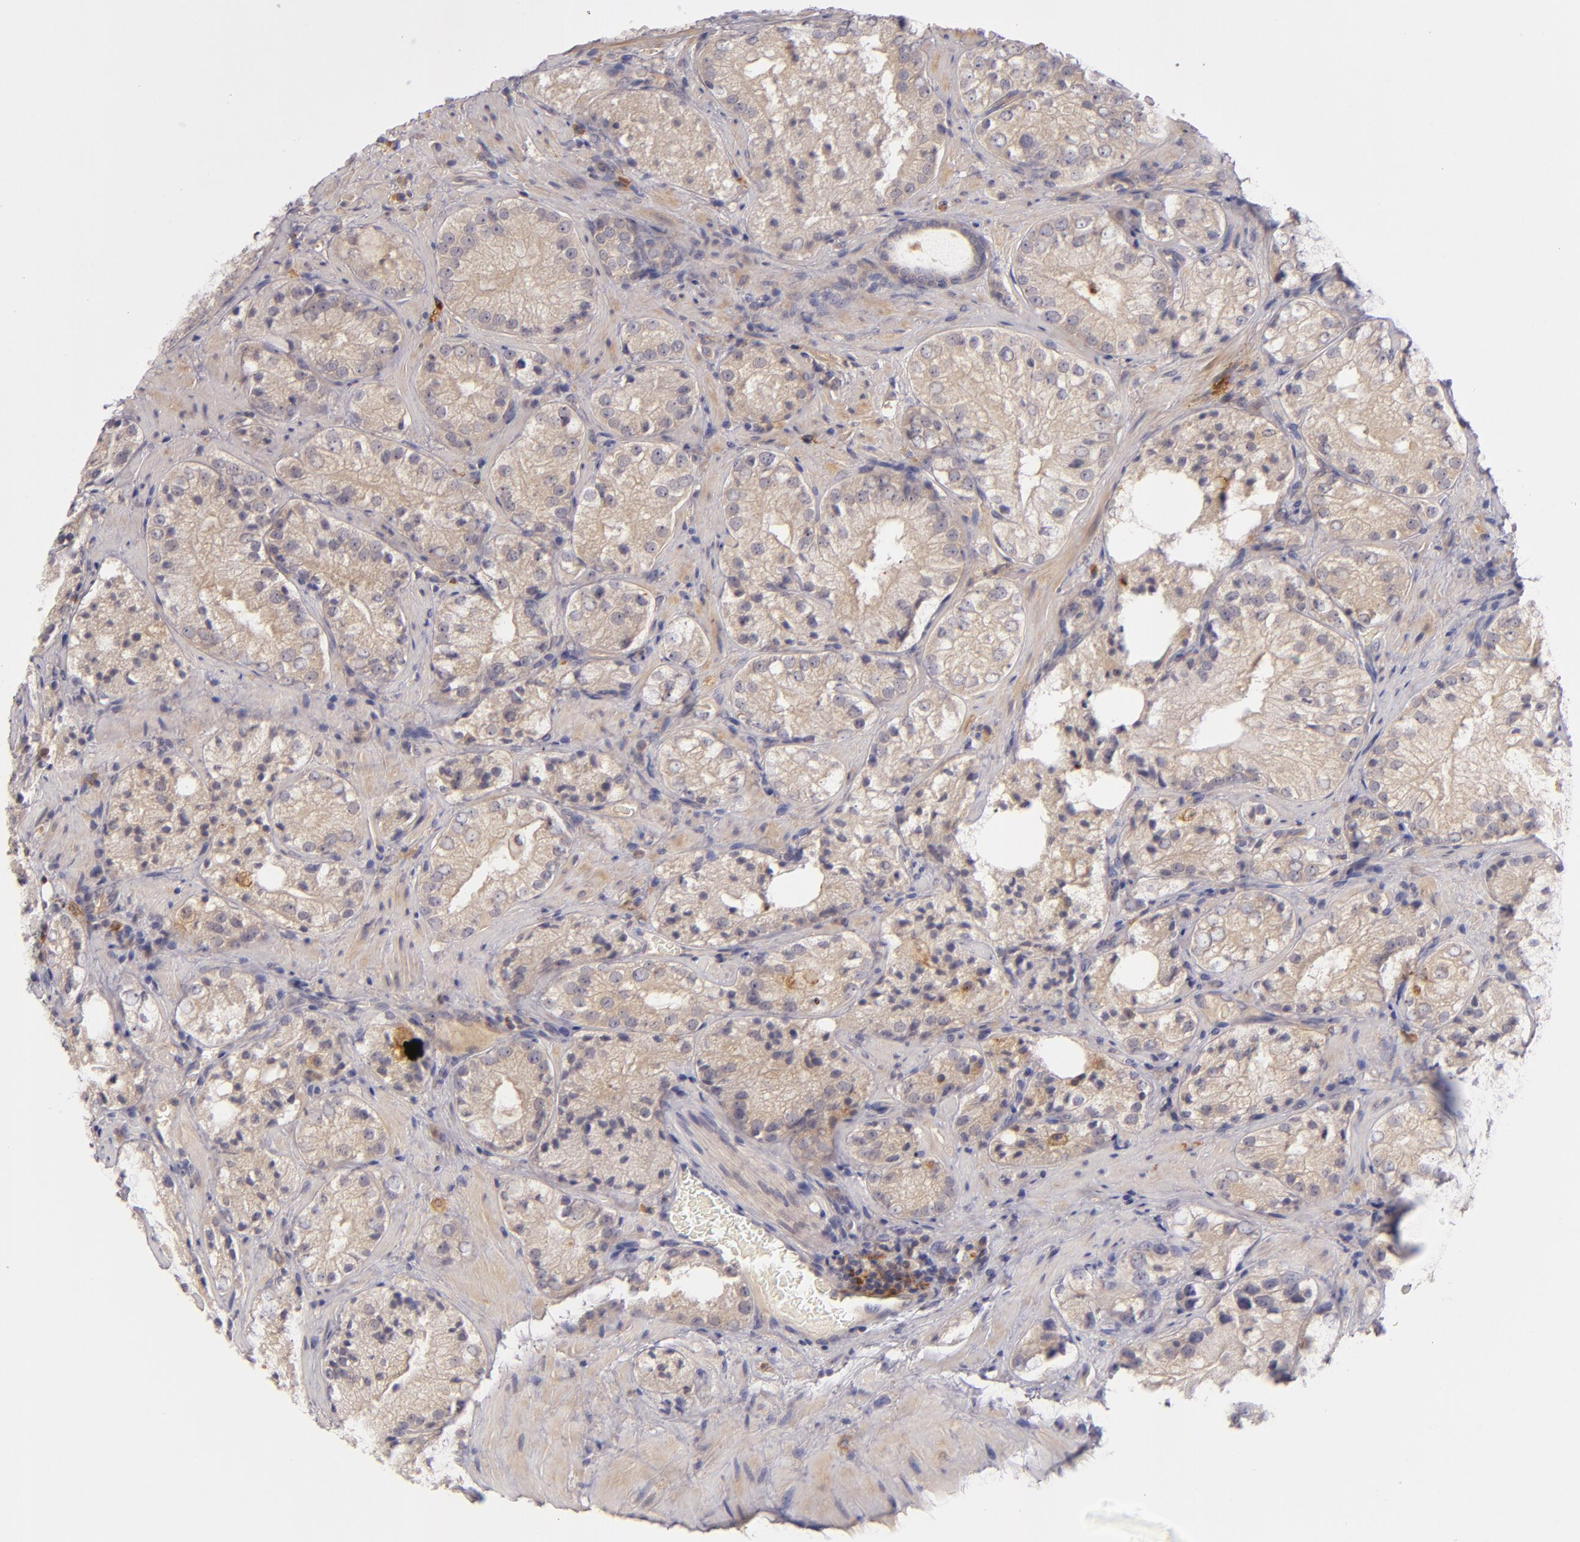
{"staining": {"intensity": "weak", "quantity": "<25%", "location": "cytoplasmic/membranous"}, "tissue": "prostate cancer", "cell_type": "Tumor cells", "image_type": "cancer", "snomed": [{"axis": "morphology", "description": "Adenocarcinoma, Low grade"}, {"axis": "topography", "description": "Prostate"}], "caption": "Photomicrograph shows no protein positivity in tumor cells of prostate cancer tissue.", "gene": "CD83", "patient": {"sex": "male", "age": 60}}